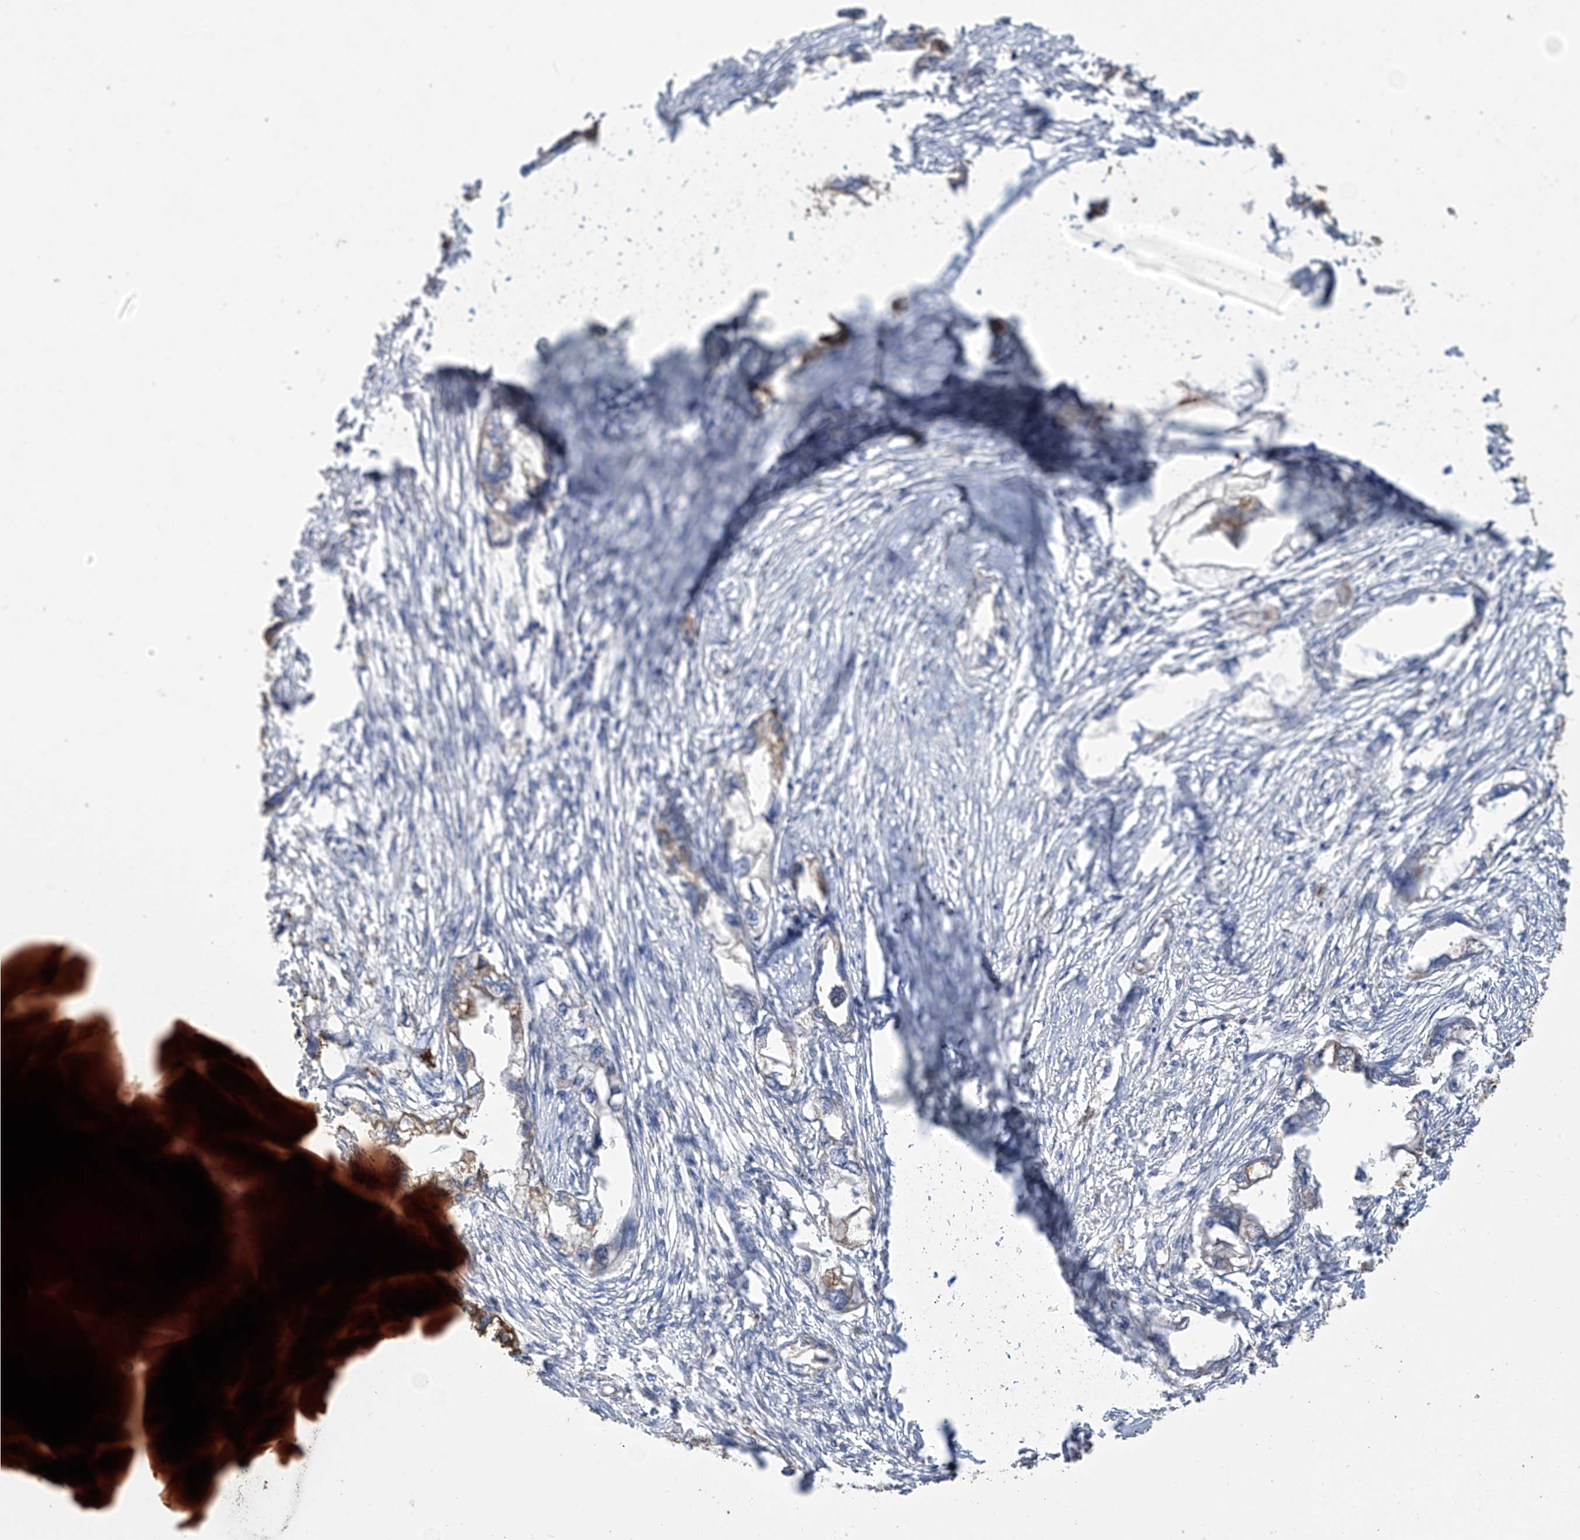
{"staining": {"intensity": "moderate", "quantity": "25%-75%", "location": "cytoplasmic/membranous"}, "tissue": "endometrial cancer", "cell_type": "Tumor cells", "image_type": "cancer", "snomed": [{"axis": "morphology", "description": "Adenocarcinoma, NOS"}, {"axis": "morphology", "description": "Adenocarcinoma, metastatic, NOS"}, {"axis": "topography", "description": "Adipose tissue"}, {"axis": "topography", "description": "Endometrium"}], "caption": "The immunohistochemical stain highlights moderate cytoplasmic/membranous positivity in tumor cells of endometrial cancer (adenocarcinoma) tissue.", "gene": "OGT", "patient": {"sex": "female", "age": 67}}